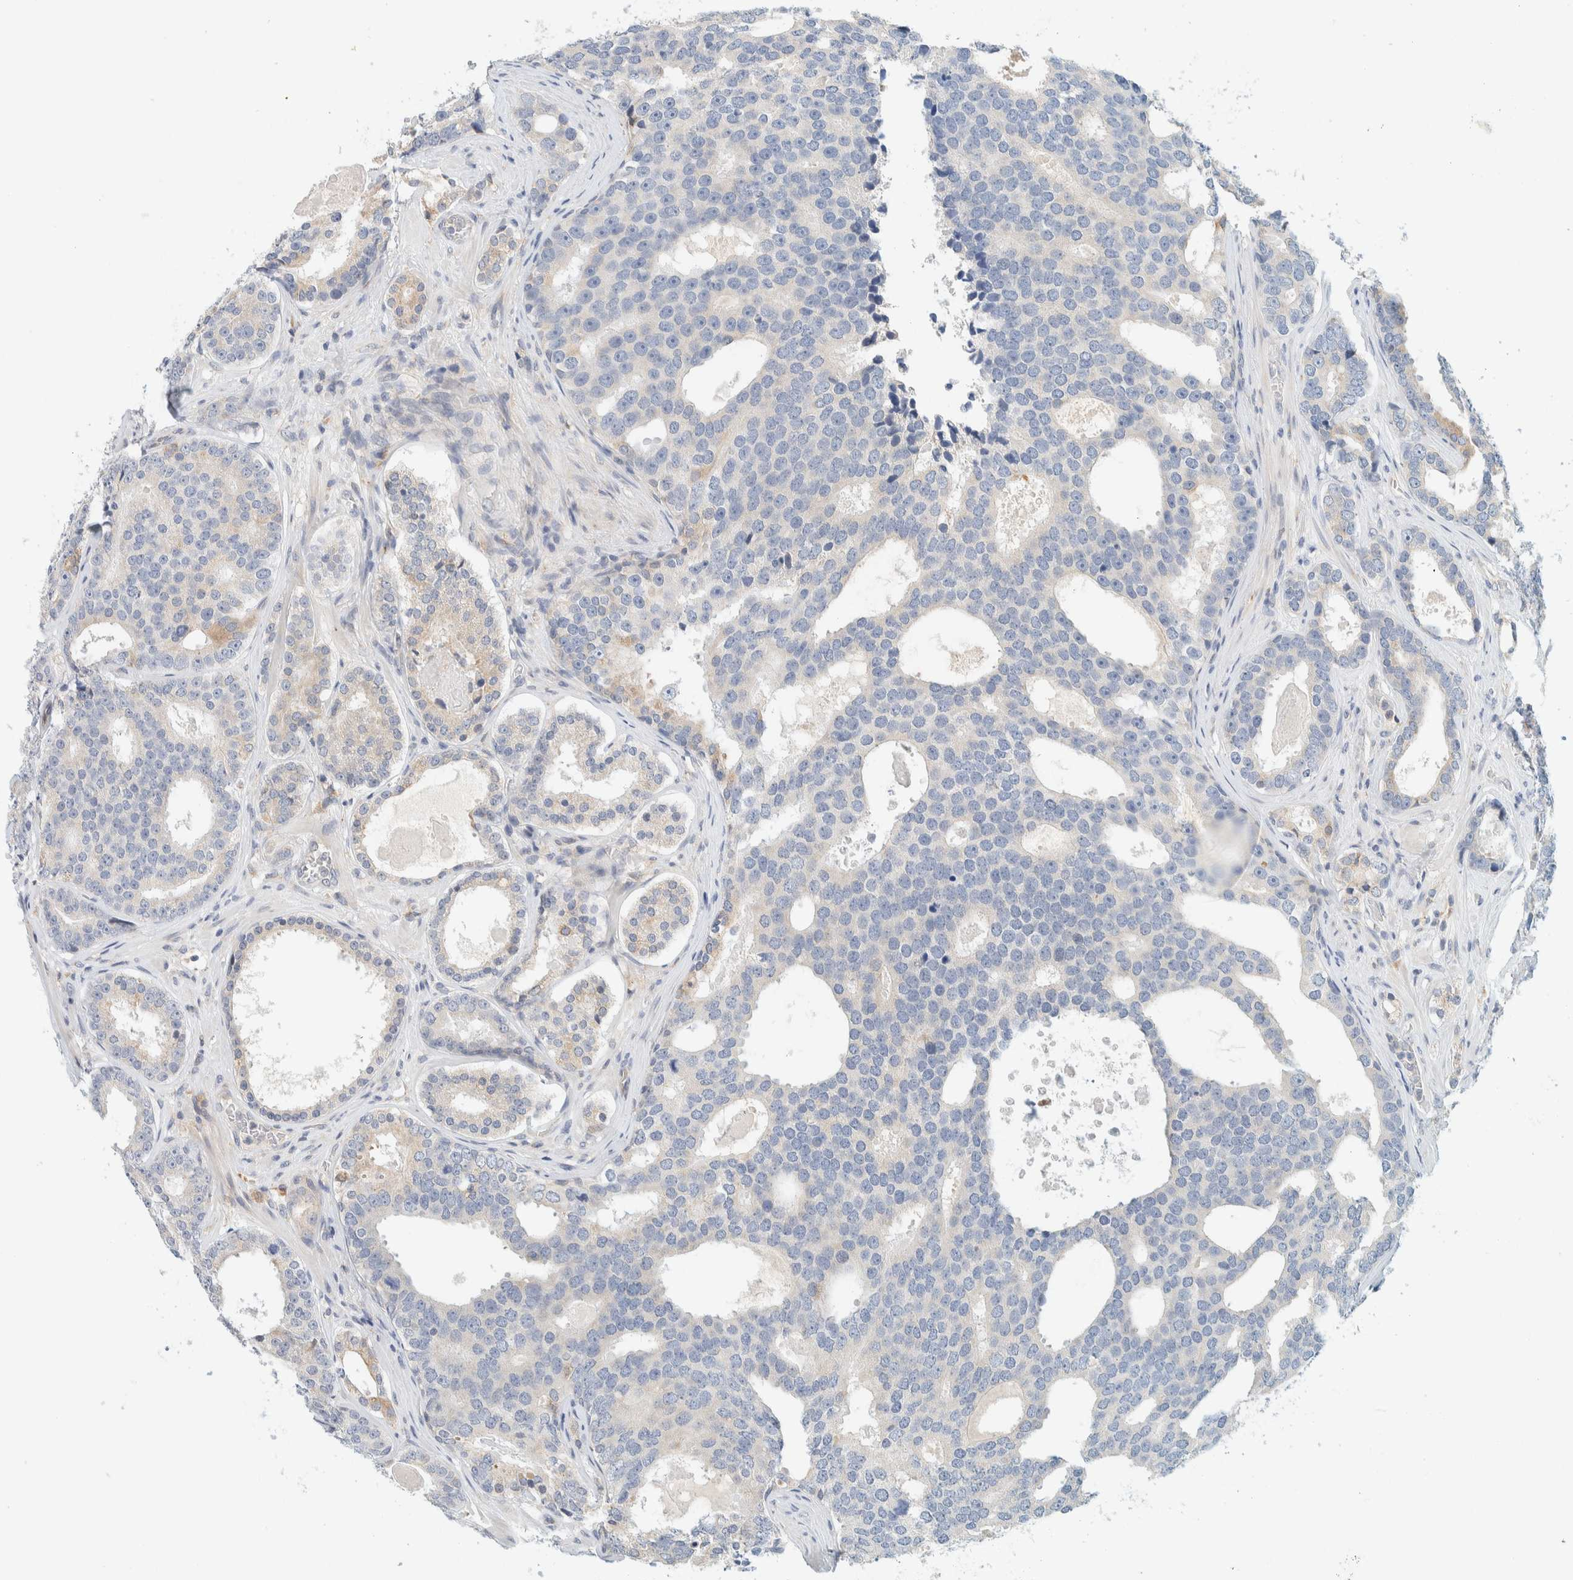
{"staining": {"intensity": "weak", "quantity": "<25%", "location": "cytoplasmic/membranous"}, "tissue": "prostate cancer", "cell_type": "Tumor cells", "image_type": "cancer", "snomed": [{"axis": "morphology", "description": "Adenocarcinoma, High grade"}, {"axis": "topography", "description": "Prostate"}], "caption": "Histopathology image shows no significant protein expression in tumor cells of prostate cancer (high-grade adenocarcinoma). The staining is performed using DAB brown chromogen with nuclei counter-stained in using hematoxylin.", "gene": "SUMF2", "patient": {"sex": "male", "age": 60}}